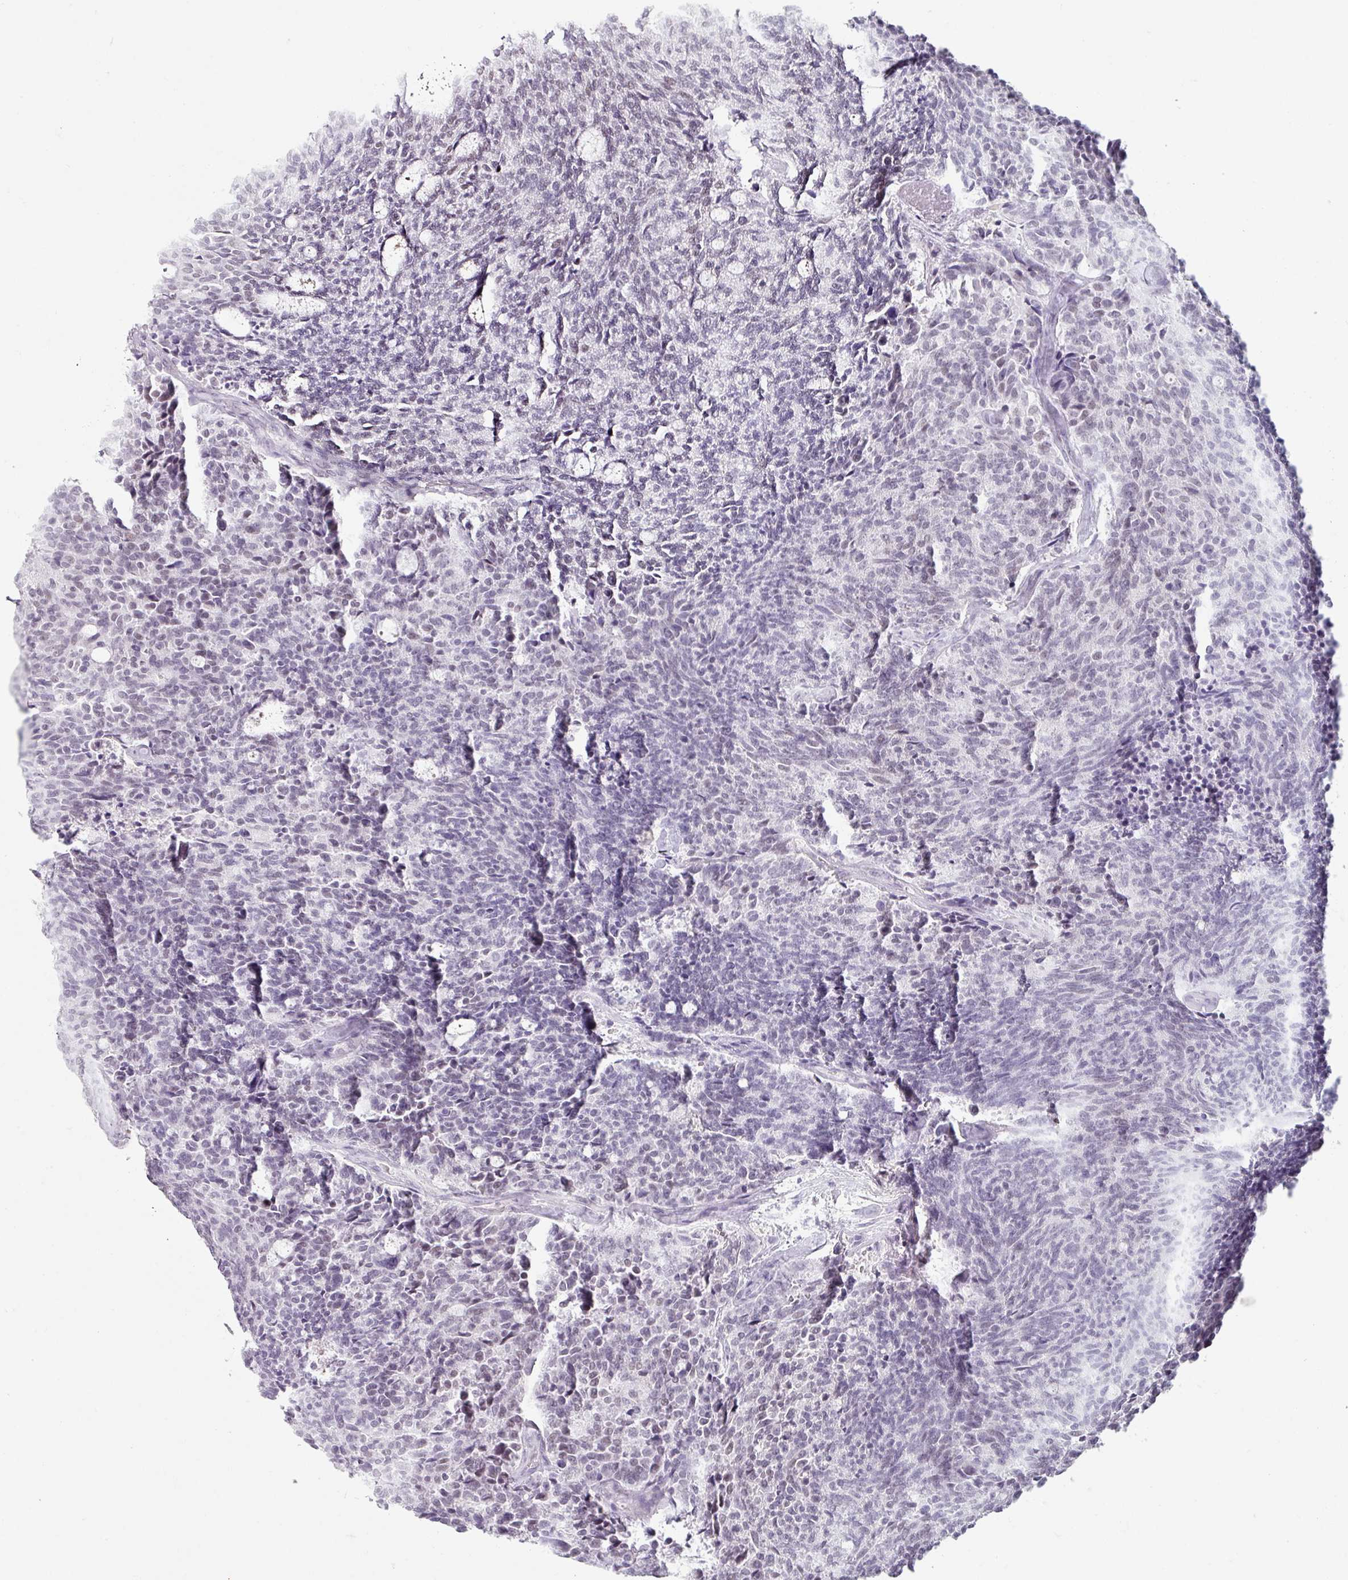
{"staining": {"intensity": "negative", "quantity": "none", "location": "none"}, "tissue": "carcinoid", "cell_type": "Tumor cells", "image_type": "cancer", "snomed": [{"axis": "morphology", "description": "Carcinoid, malignant, NOS"}, {"axis": "topography", "description": "Pancreas"}], "caption": "There is no significant expression in tumor cells of carcinoid (malignant). Nuclei are stained in blue.", "gene": "SPRR1A", "patient": {"sex": "female", "age": 54}}